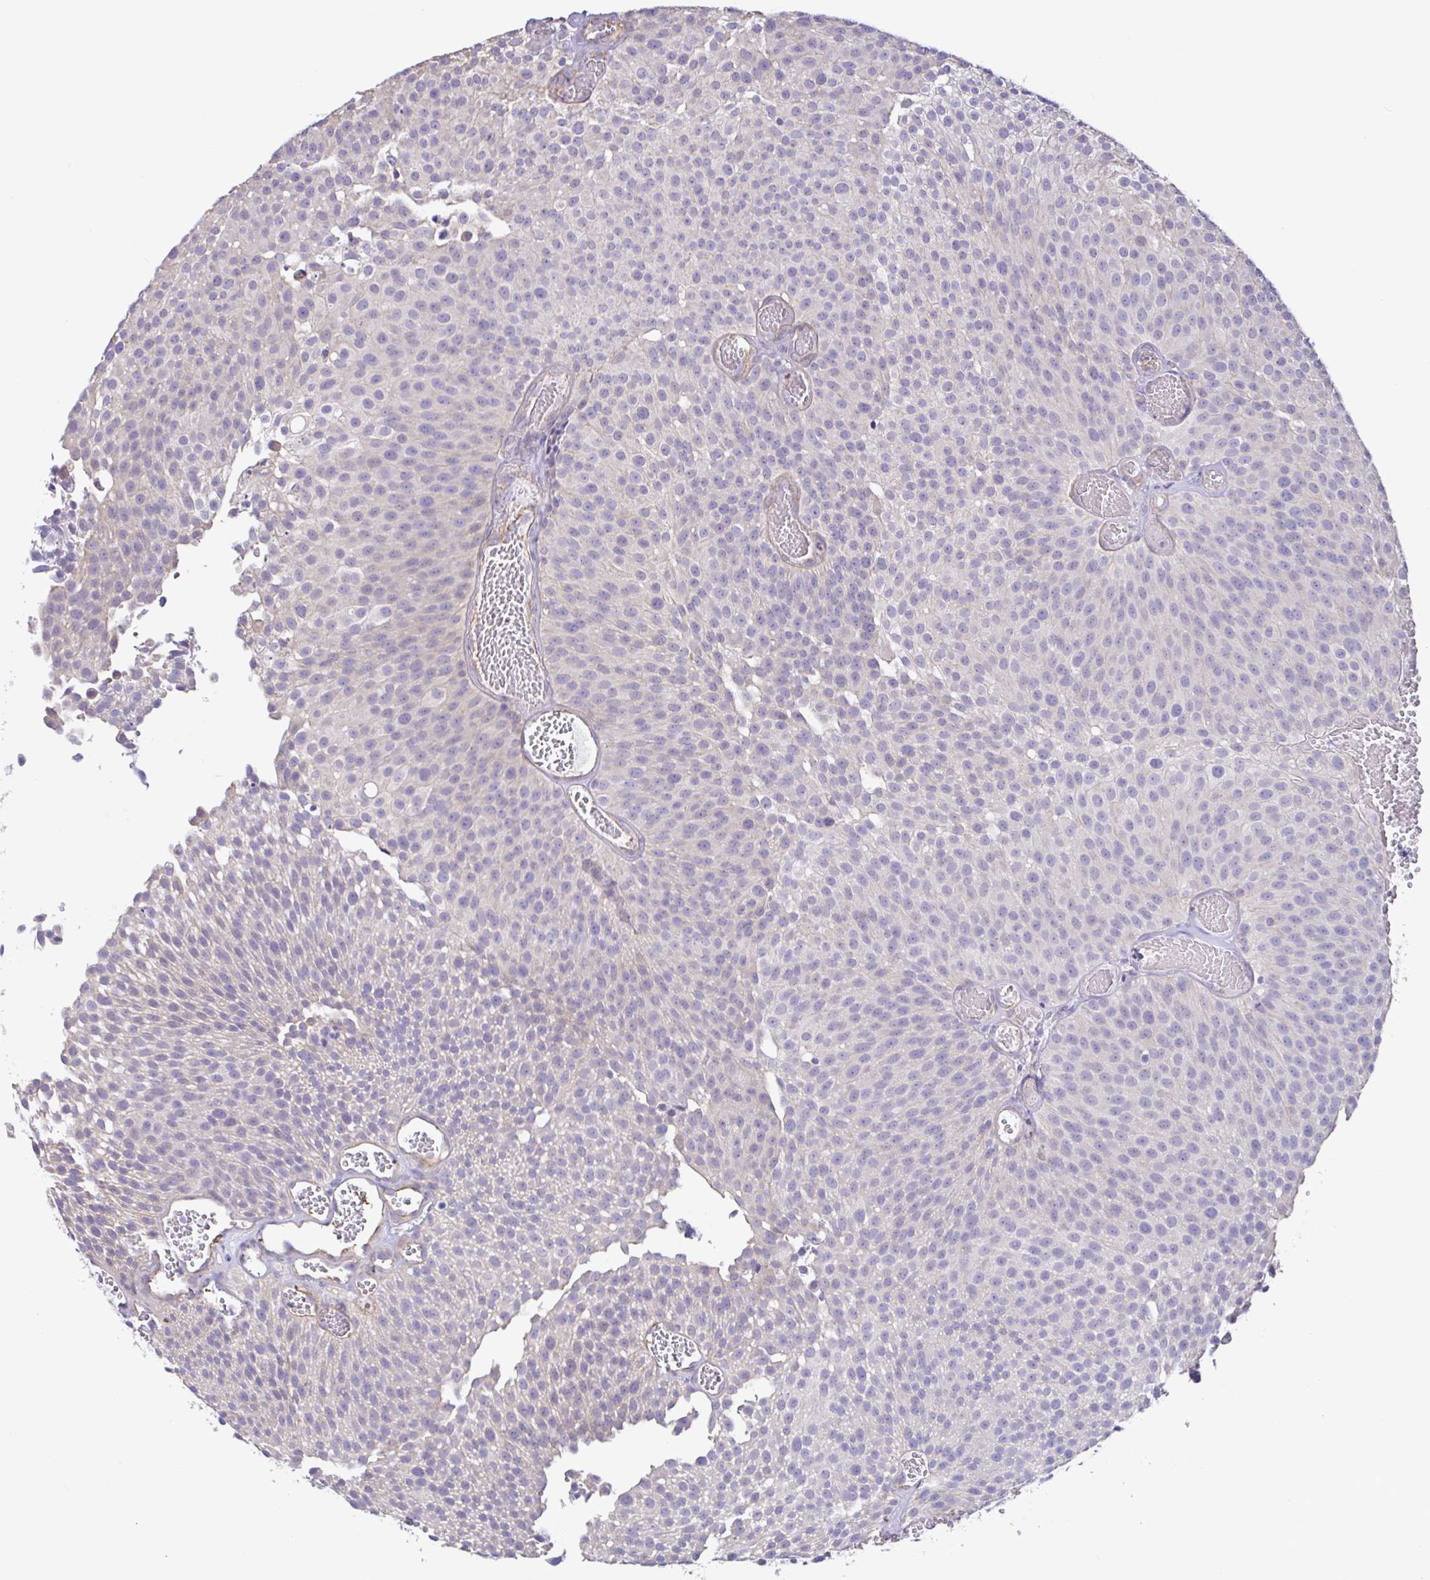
{"staining": {"intensity": "negative", "quantity": "none", "location": "none"}, "tissue": "urothelial cancer", "cell_type": "Tumor cells", "image_type": "cancer", "snomed": [{"axis": "morphology", "description": "Urothelial carcinoma, Low grade"}, {"axis": "topography", "description": "Urinary bladder"}], "caption": "The micrograph demonstrates no significant staining in tumor cells of urothelial cancer.", "gene": "PLCD4", "patient": {"sex": "female", "age": 79}}